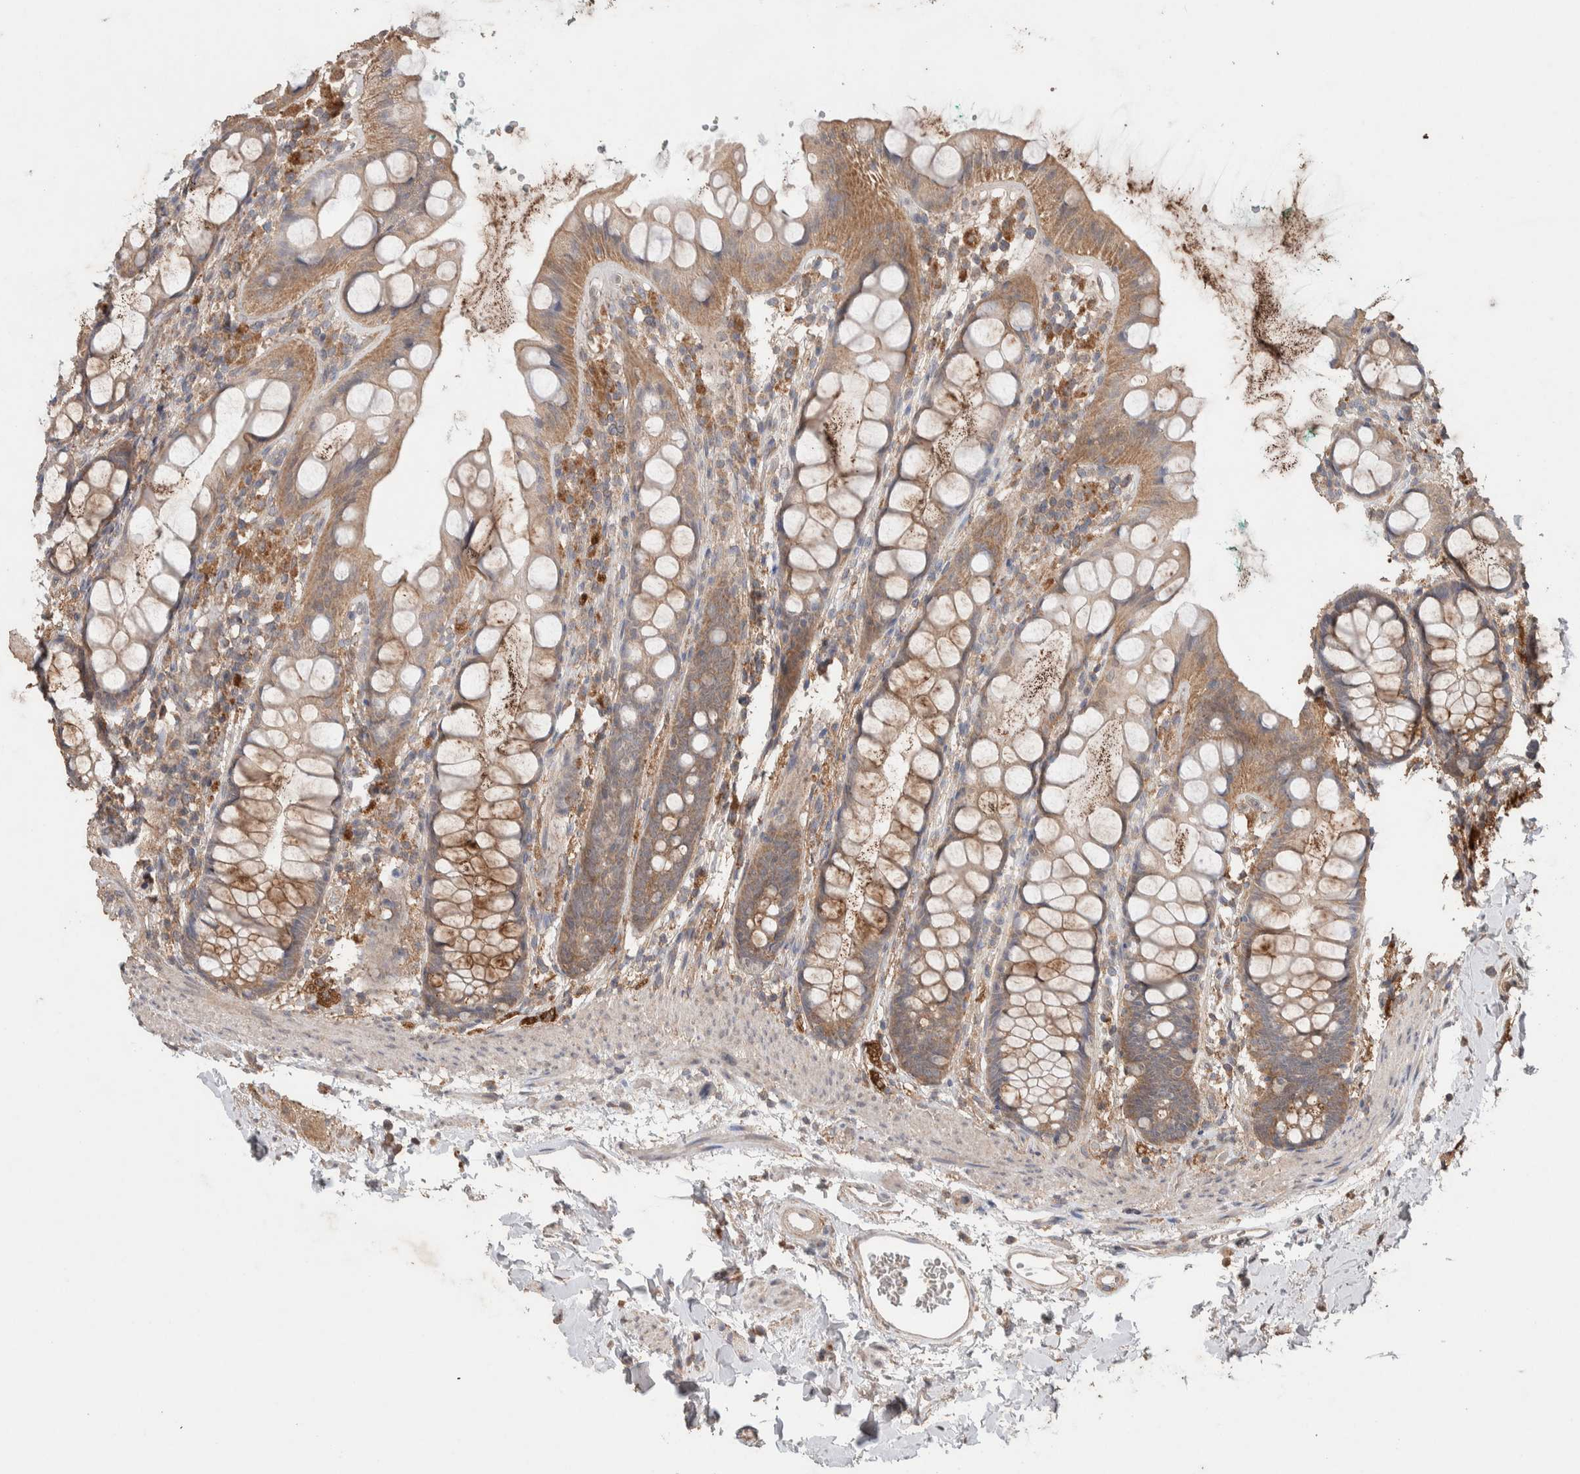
{"staining": {"intensity": "weak", "quantity": ">75%", "location": "cytoplasmic/membranous"}, "tissue": "rectum", "cell_type": "Glandular cells", "image_type": "normal", "snomed": [{"axis": "morphology", "description": "Normal tissue, NOS"}, {"axis": "topography", "description": "Rectum"}], "caption": "IHC staining of unremarkable rectum, which displays low levels of weak cytoplasmic/membranous expression in about >75% of glandular cells indicating weak cytoplasmic/membranous protein positivity. The staining was performed using DAB (3,3'-diaminobenzidine) (brown) for protein detection and nuclei were counterstained in hematoxylin (blue).", "gene": "KCNJ5", "patient": {"sex": "female", "age": 65}}